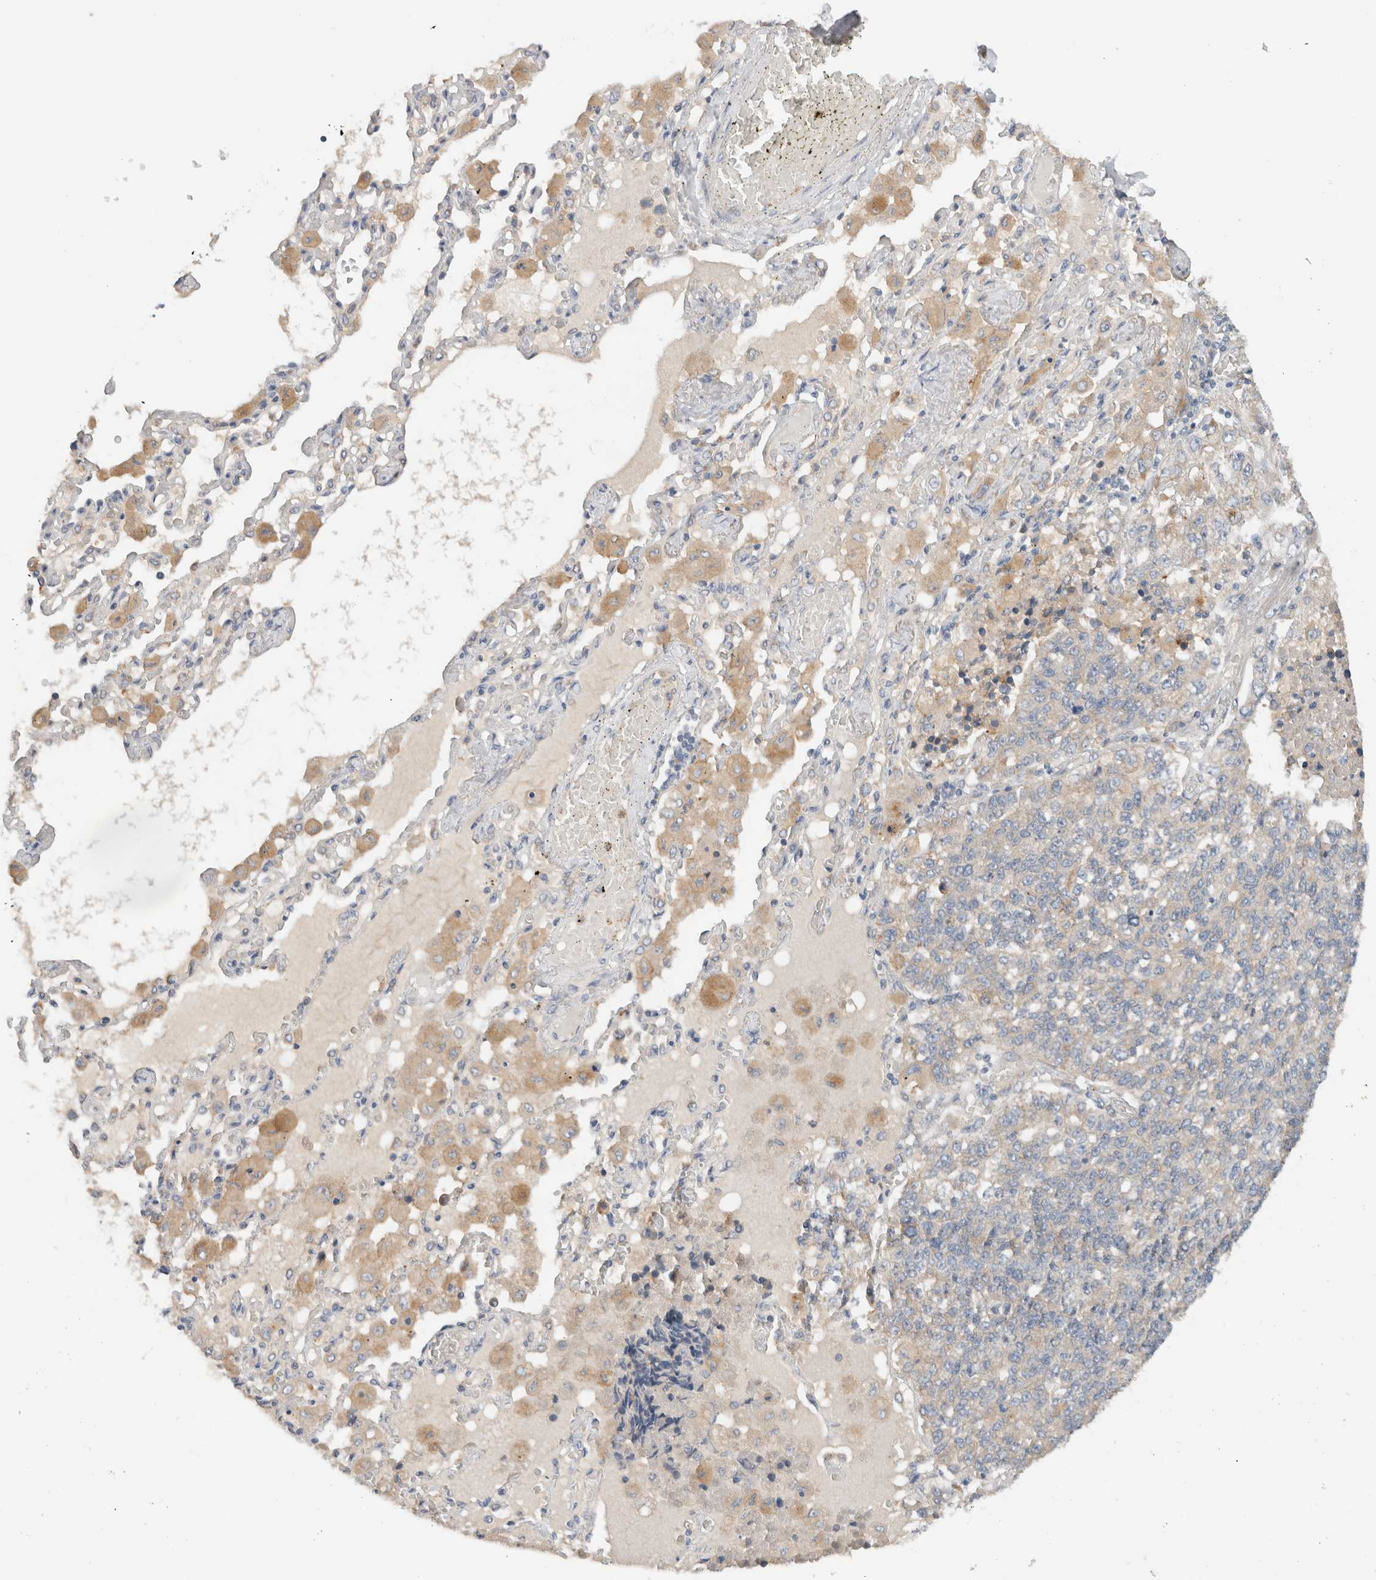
{"staining": {"intensity": "weak", "quantity": "25%-75%", "location": "cytoplasmic/membranous"}, "tissue": "lung cancer", "cell_type": "Tumor cells", "image_type": "cancer", "snomed": [{"axis": "morphology", "description": "Adenocarcinoma, NOS"}, {"axis": "topography", "description": "Lung"}], "caption": "DAB (3,3'-diaminobenzidine) immunohistochemical staining of lung cancer reveals weak cytoplasmic/membranous protein staining in approximately 25%-75% of tumor cells.", "gene": "SGK3", "patient": {"sex": "male", "age": 49}}